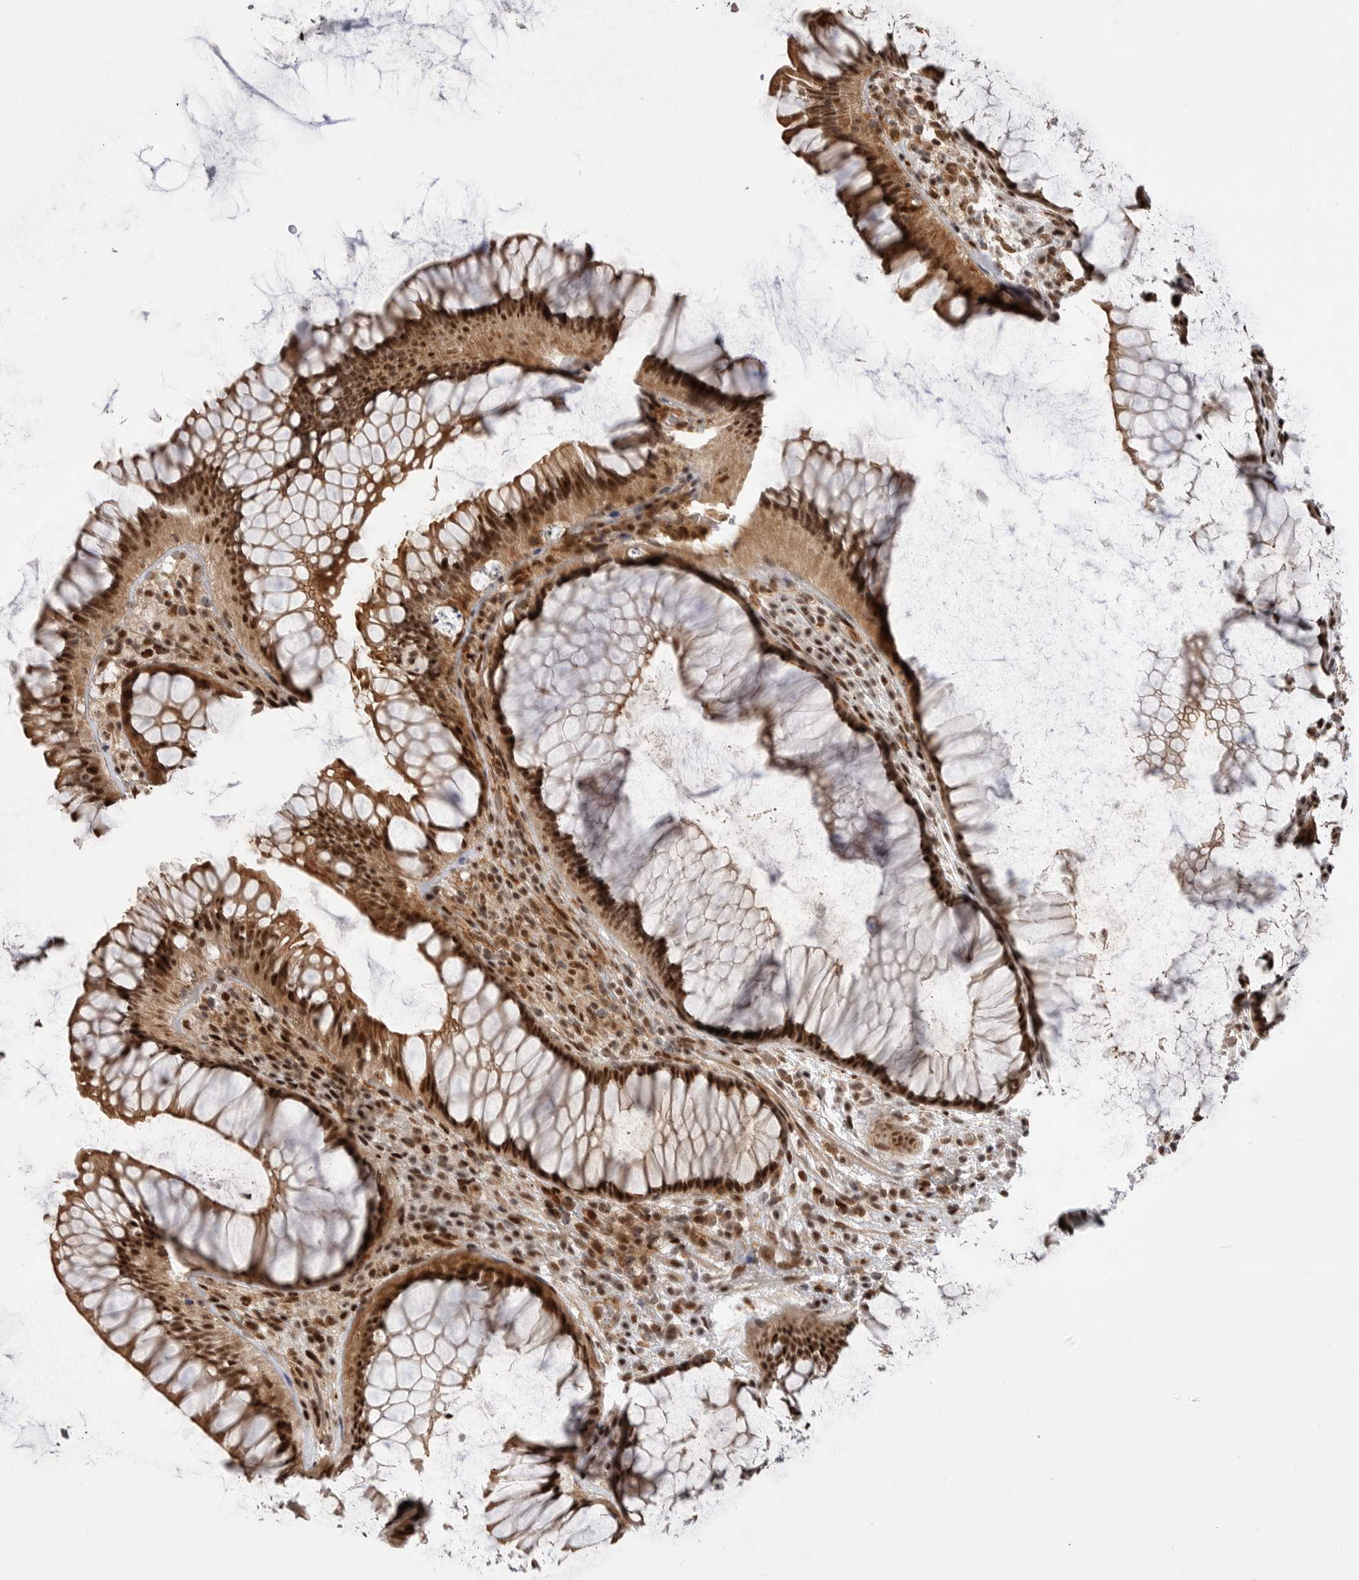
{"staining": {"intensity": "strong", "quantity": ">75%", "location": "cytoplasmic/membranous,nuclear"}, "tissue": "rectum", "cell_type": "Glandular cells", "image_type": "normal", "snomed": [{"axis": "morphology", "description": "Normal tissue, NOS"}, {"axis": "topography", "description": "Rectum"}], "caption": "Normal rectum reveals strong cytoplasmic/membranous,nuclear expression in approximately >75% of glandular cells.", "gene": "GPATCH2", "patient": {"sex": "male", "age": 51}}